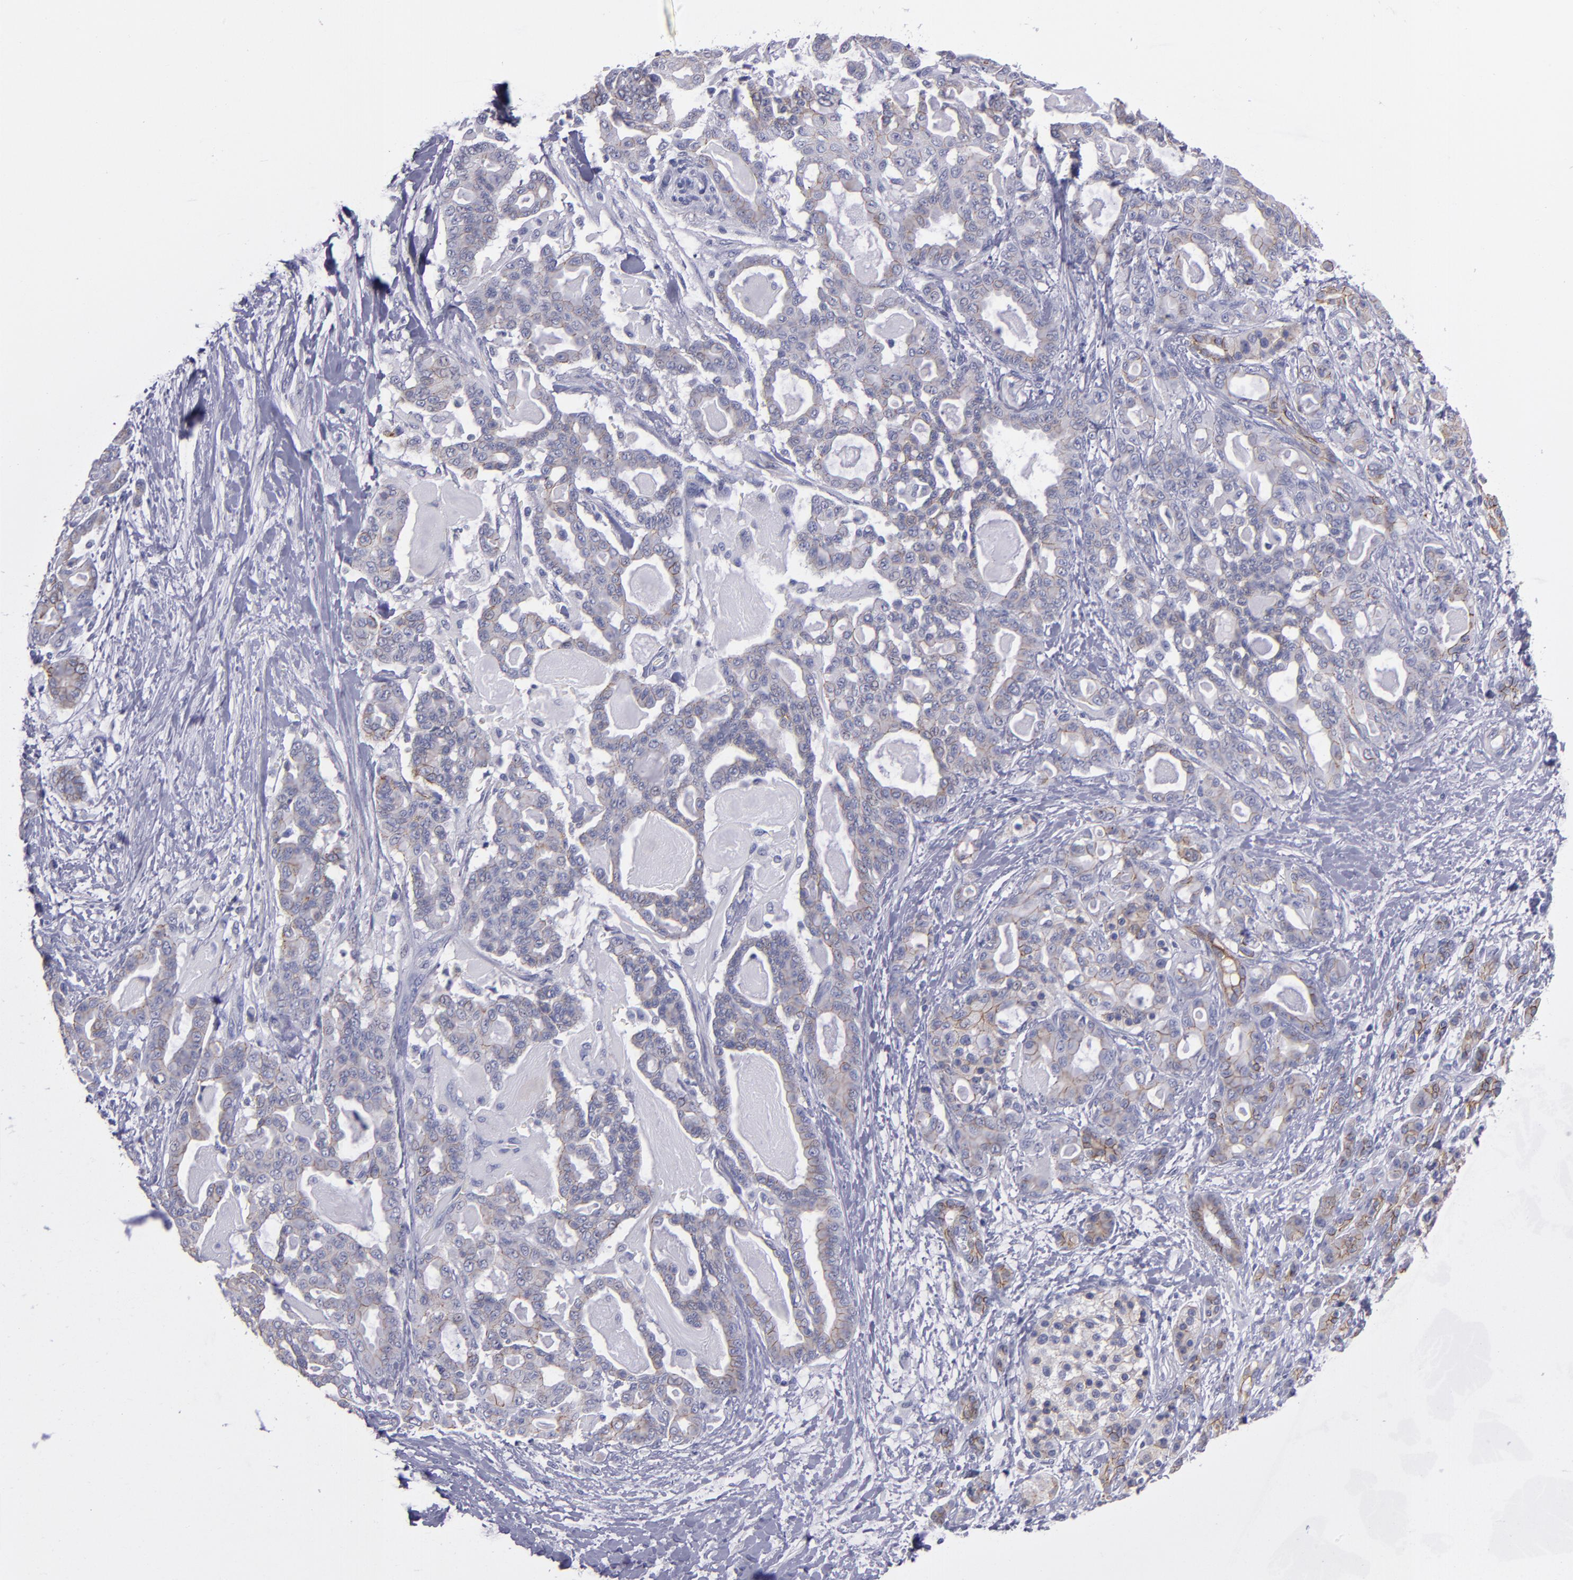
{"staining": {"intensity": "weak", "quantity": ">75%", "location": "cytoplasmic/membranous"}, "tissue": "pancreatic cancer", "cell_type": "Tumor cells", "image_type": "cancer", "snomed": [{"axis": "morphology", "description": "Adenocarcinoma, NOS"}, {"axis": "topography", "description": "Pancreas"}], "caption": "Pancreatic cancer (adenocarcinoma) stained with a protein marker reveals weak staining in tumor cells.", "gene": "CDH3", "patient": {"sex": "male", "age": 63}}